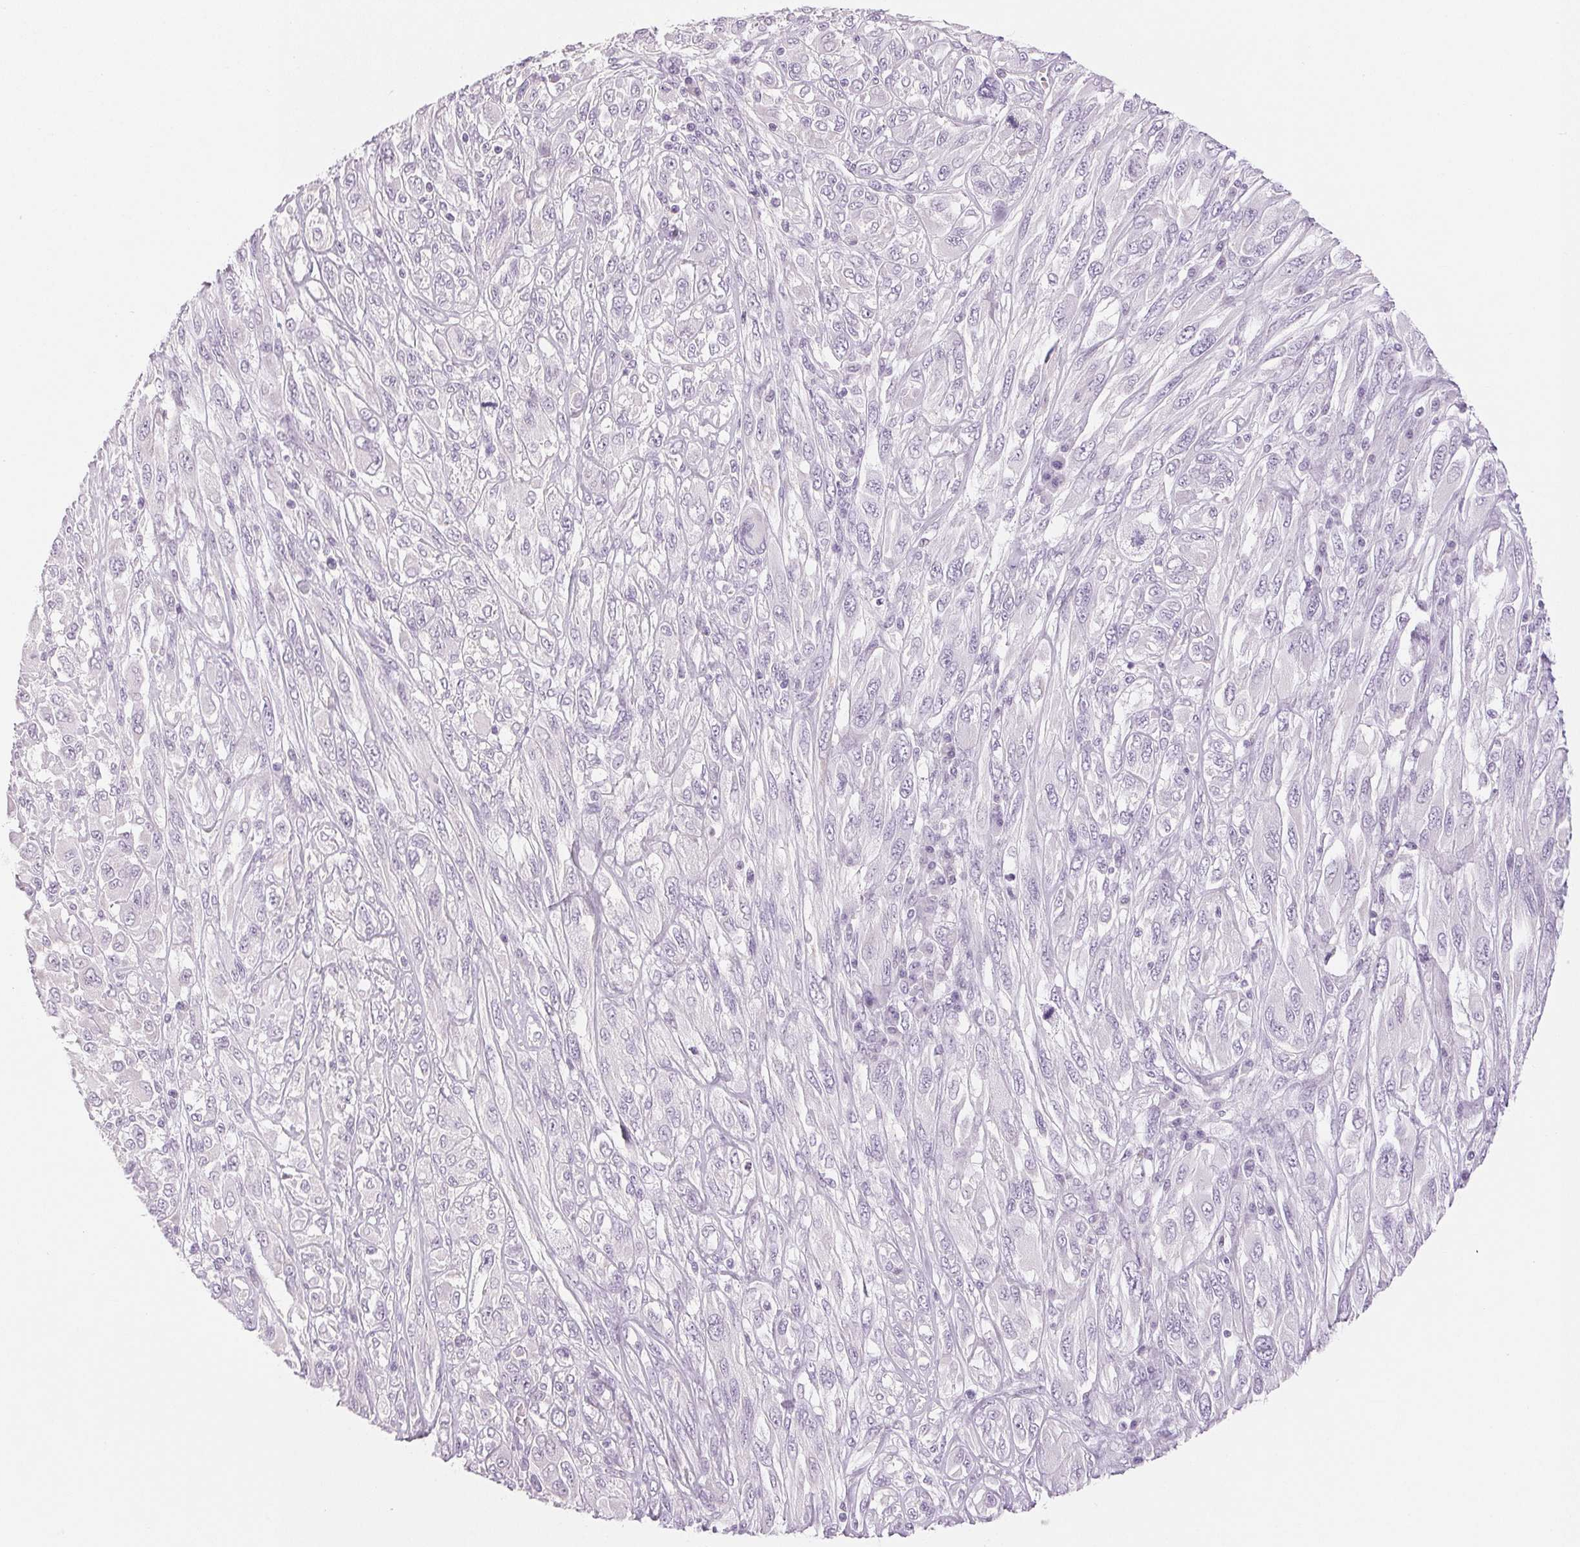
{"staining": {"intensity": "negative", "quantity": "none", "location": "none"}, "tissue": "melanoma", "cell_type": "Tumor cells", "image_type": "cancer", "snomed": [{"axis": "morphology", "description": "Malignant melanoma, NOS"}, {"axis": "topography", "description": "Skin"}], "caption": "This is an immunohistochemistry image of malignant melanoma. There is no positivity in tumor cells.", "gene": "EHHADH", "patient": {"sex": "female", "age": 91}}